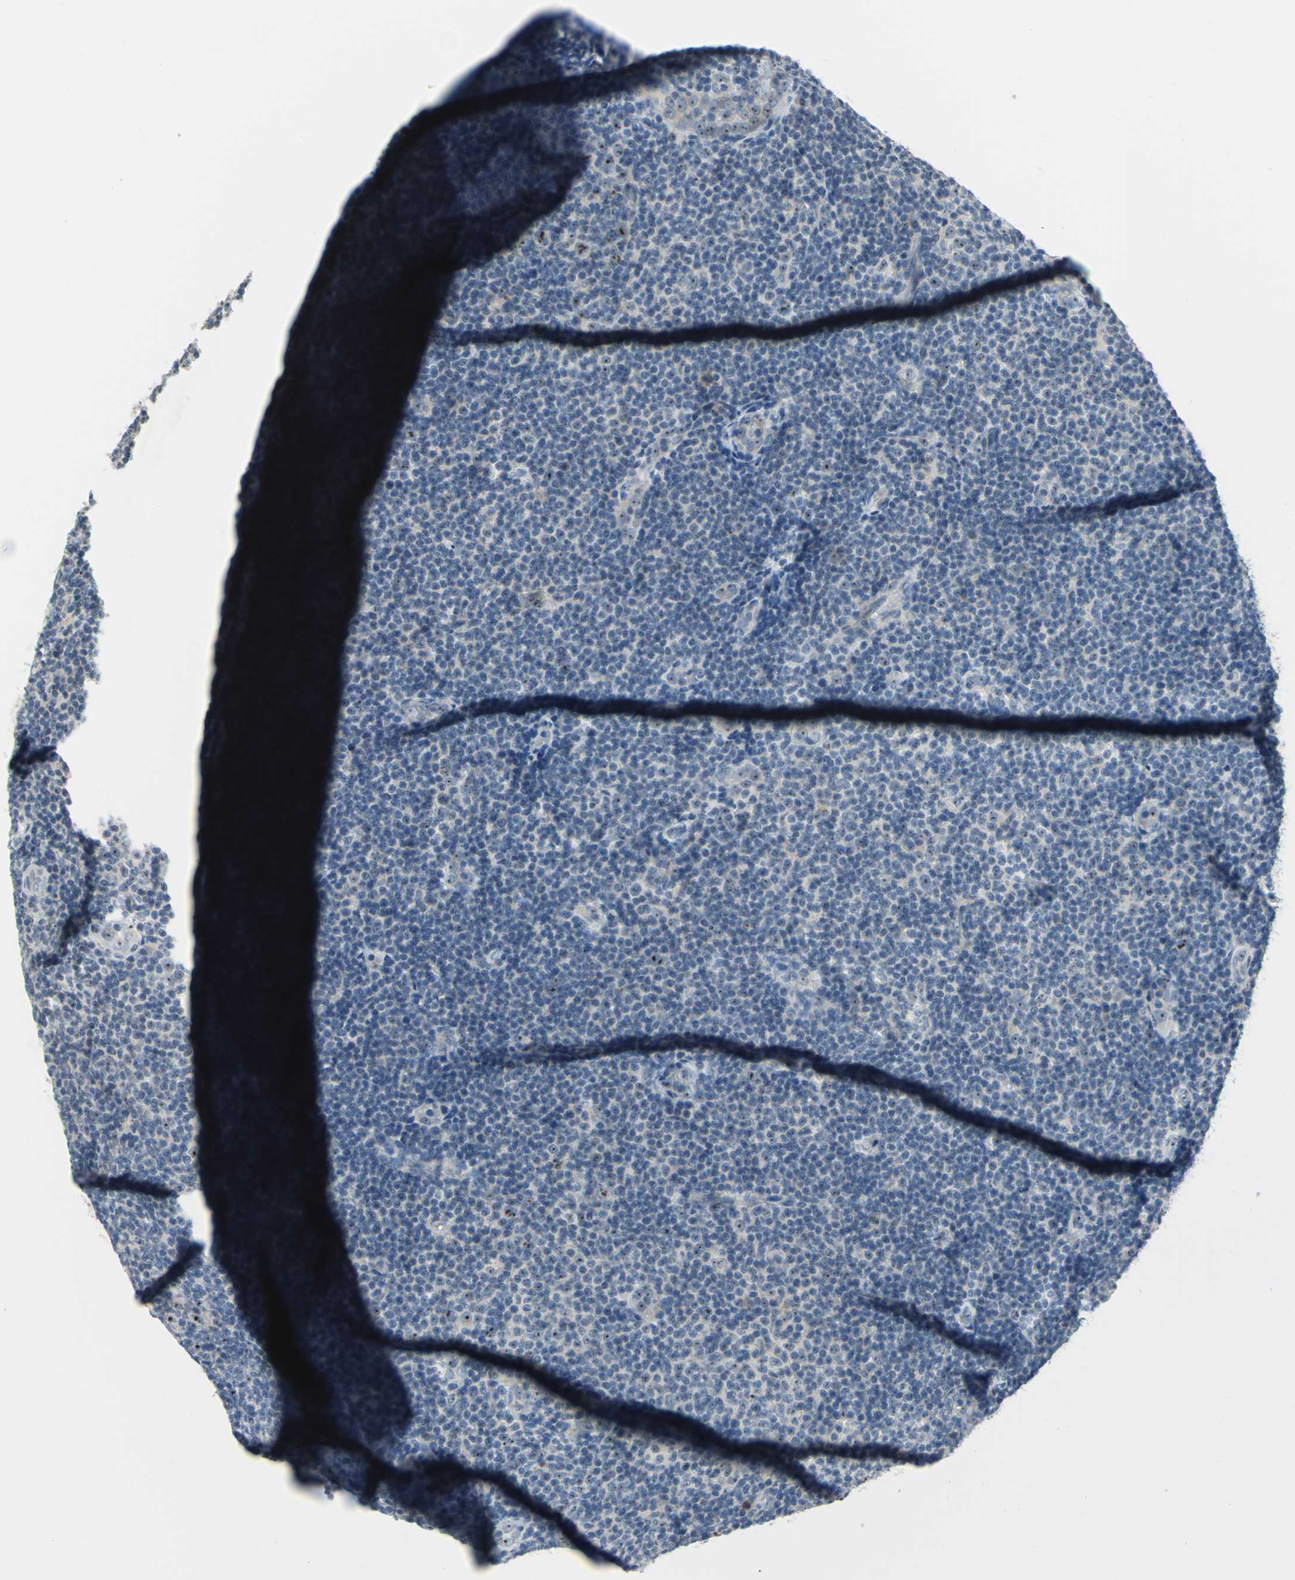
{"staining": {"intensity": "moderate", "quantity": "<25%", "location": "nuclear"}, "tissue": "lymphoma", "cell_type": "Tumor cells", "image_type": "cancer", "snomed": [{"axis": "morphology", "description": "Malignant lymphoma, non-Hodgkin's type, Low grade"}, {"axis": "topography", "description": "Lymph node"}], "caption": "Moderate nuclear staining is identified in approximately <25% of tumor cells in malignant lymphoma, non-Hodgkin's type (low-grade). (DAB (3,3'-diaminobenzidine) IHC, brown staining for protein, blue staining for nuclei).", "gene": "MYBBP1A", "patient": {"sex": "male", "age": 83}}